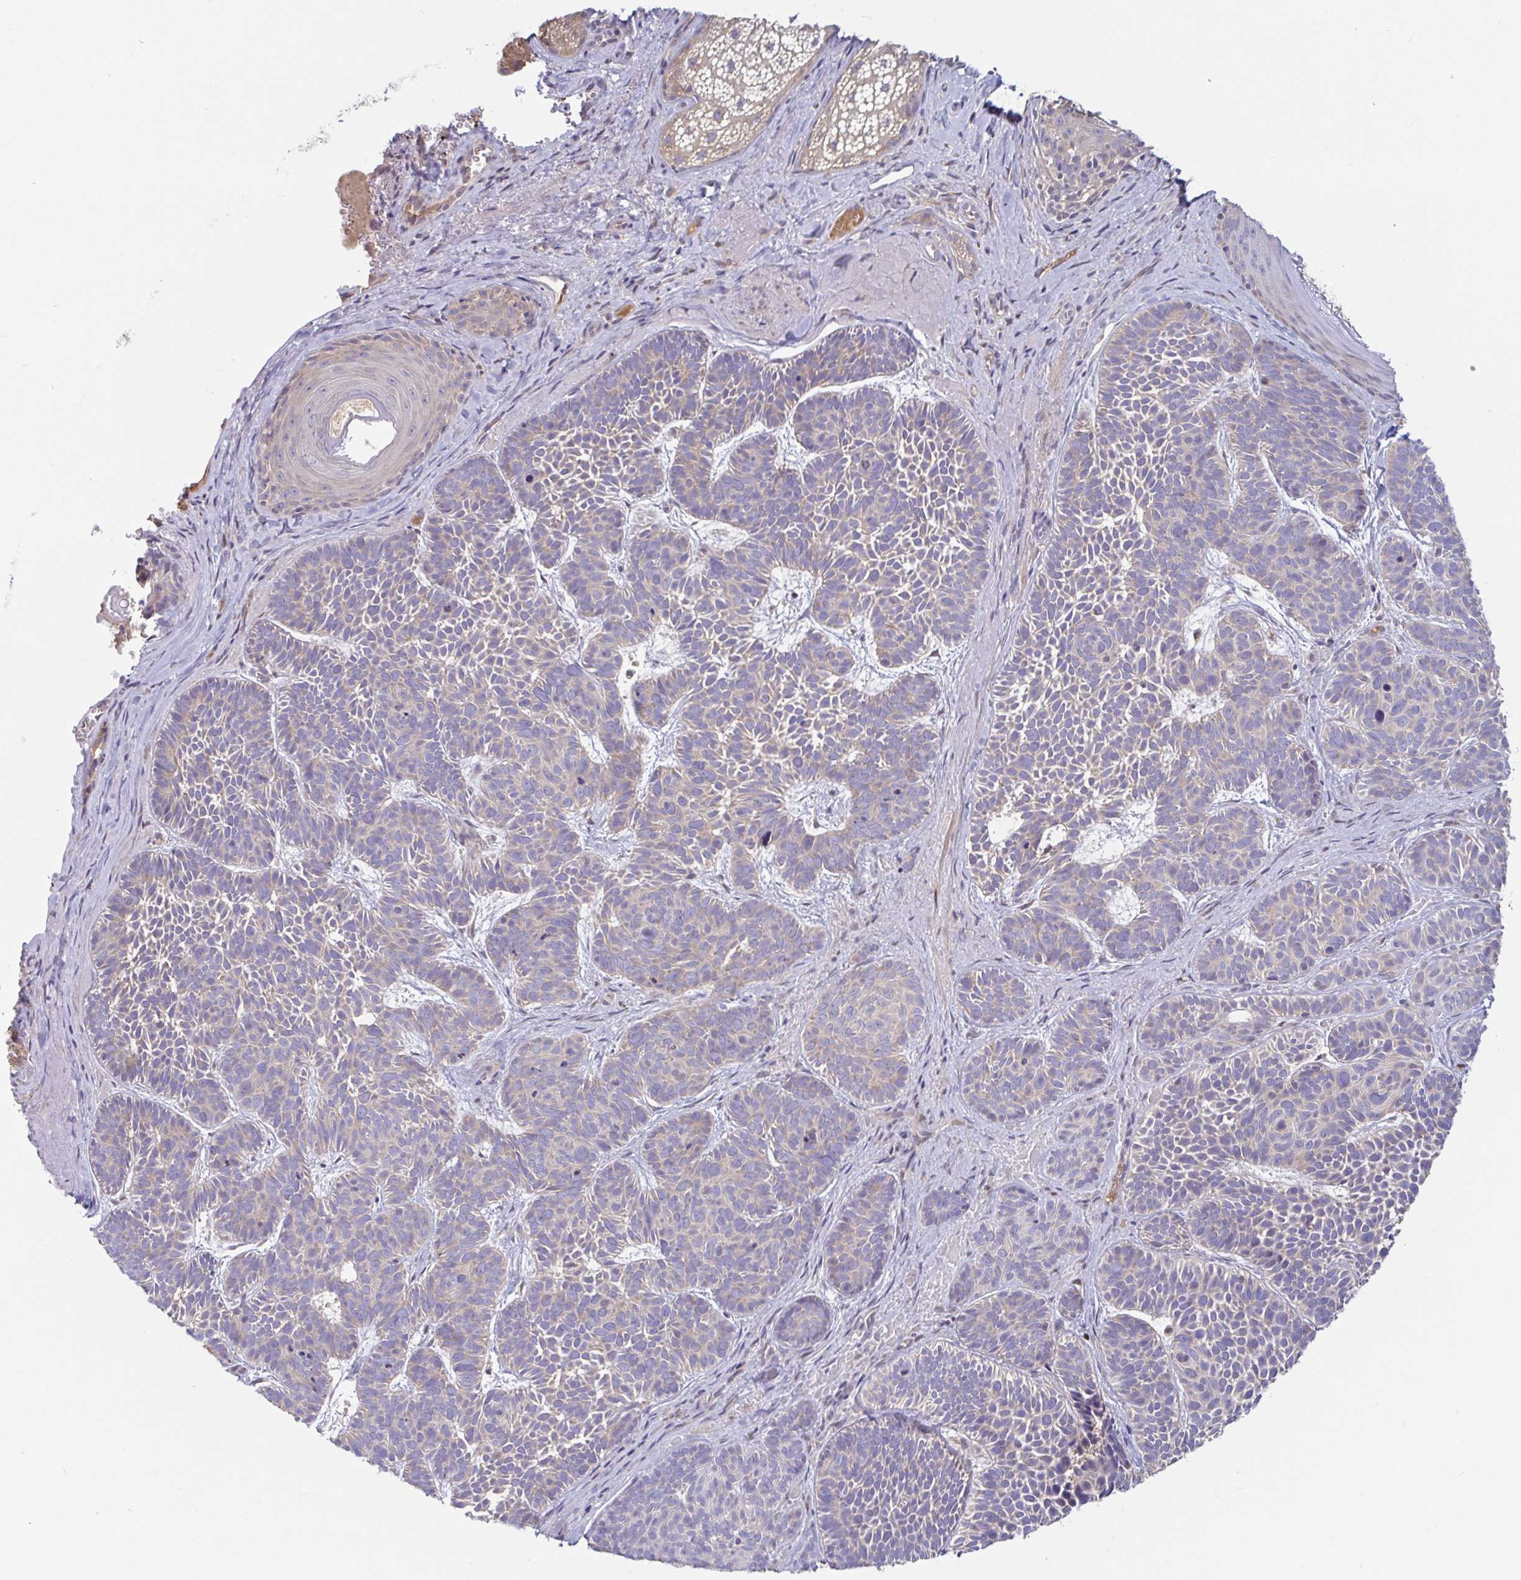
{"staining": {"intensity": "negative", "quantity": "none", "location": "none"}, "tissue": "skin cancer", "cell_type": "Tumor cells", "image_type": "cancer", "snomed": [{"axis": "morphology", "description": "Basal cell carcinoma"}, {"axis": "topography", "description": "Skin"}], "caption": "Immunohistochemistry micrograph of neoplastic tissue: human skin cancer (basal cell carcinoma) stained with DAB exhibits no significant protein expression in tumor cells. The staining is performed using DAB (3,3'-diaminobenzidine) brown chromogen with nuclei counter-stained in using hematoxylin.", "gene": "LARP1", "patient": {"sex": "male", "age": 81}}